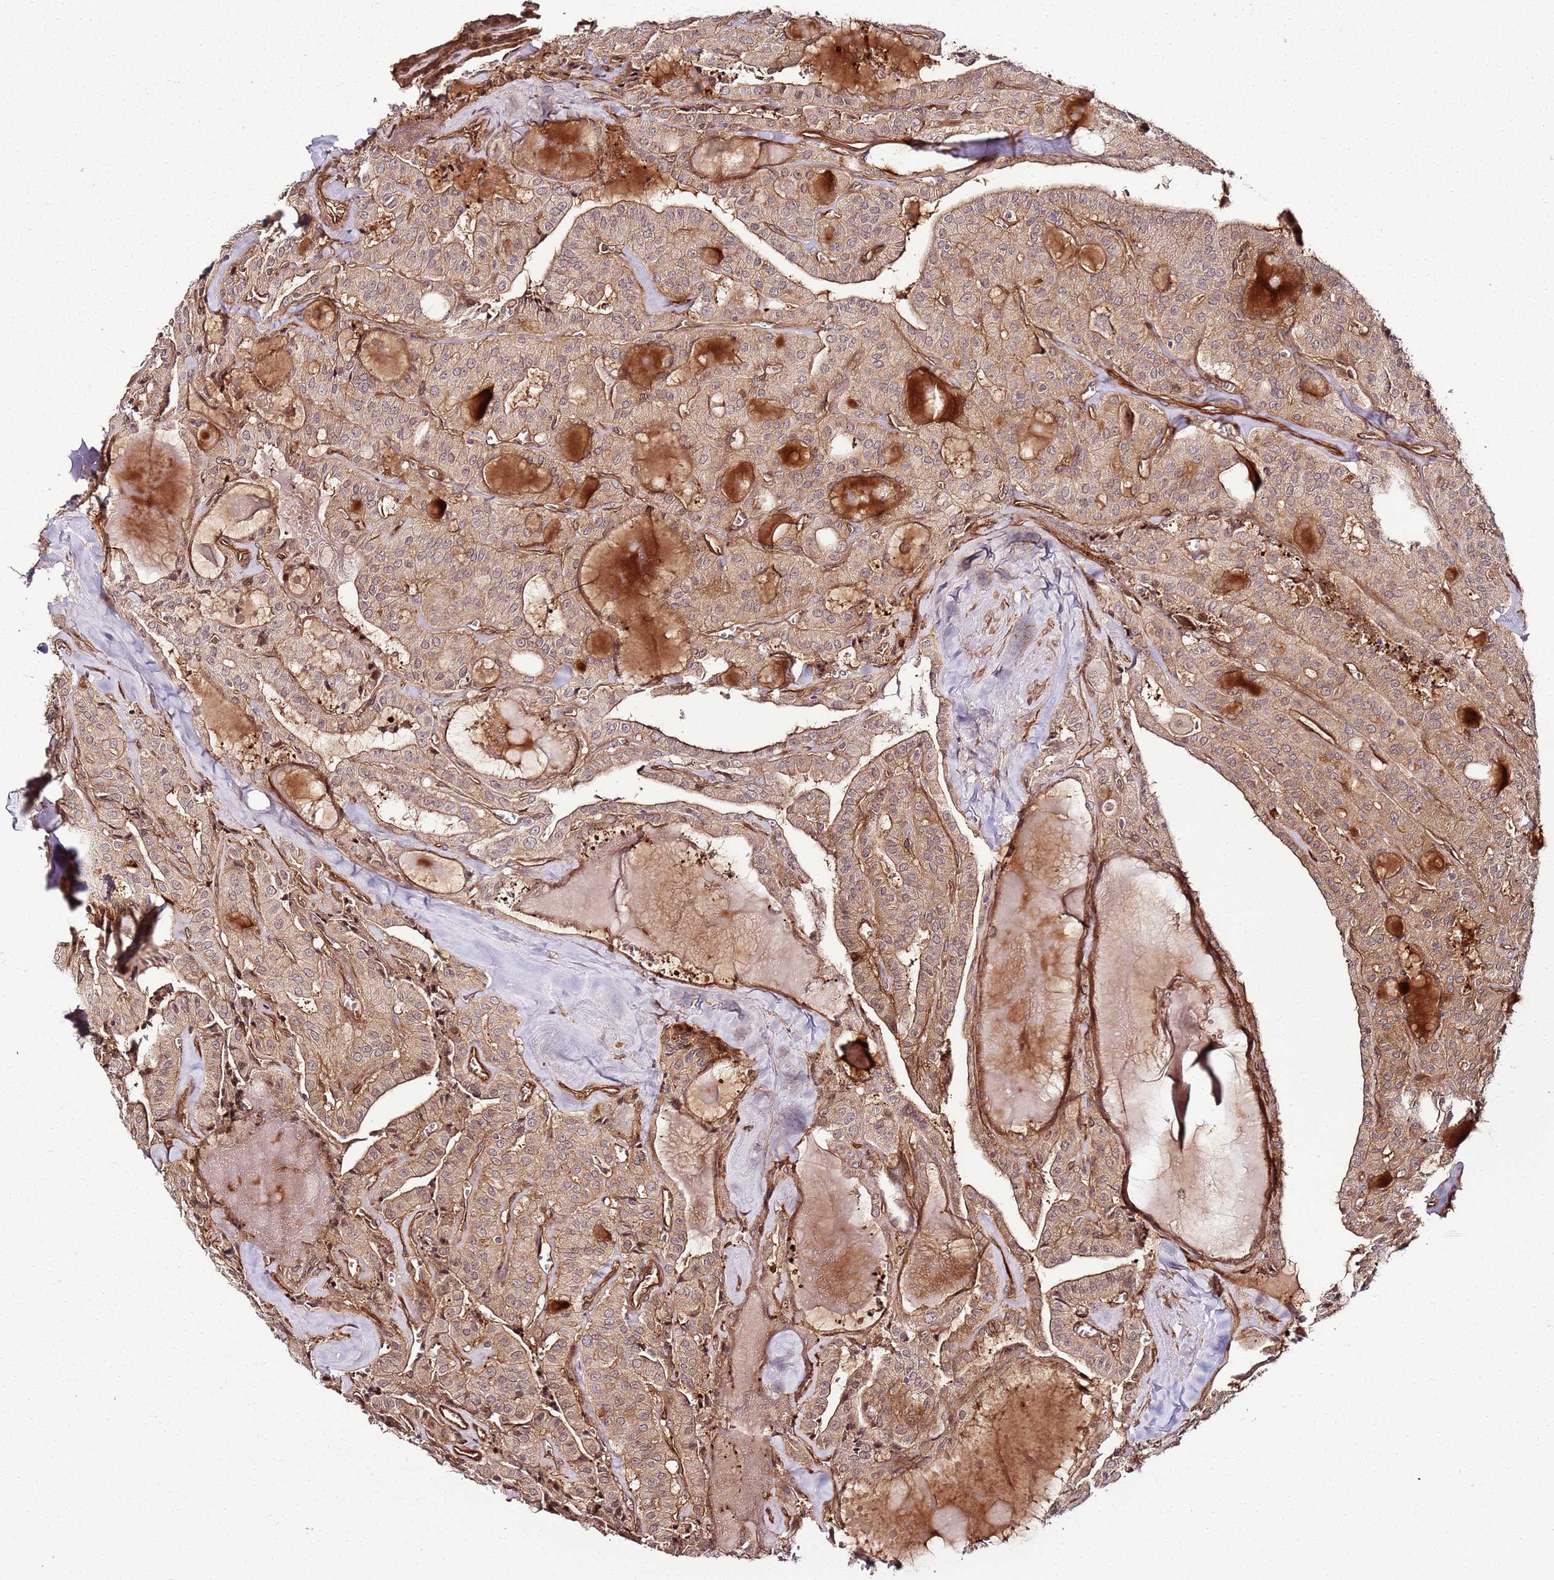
{"staining": {"intensity": "moderate", "quantity": ">75%", "location": "cytoplasmic/membranous"}, "tissue": "thyroid cancer", "cell_type": "Tumor cells", "image_type": "cancer", "snomed": [{"axis": "morphology", "description": "Papillary adenocarcinoma, NOS"}, {"axis": "topography", "description": "Thyroid gland"}], "caption": "Moderate cytoplasmic/membranous expression for a protein is seen in about >75% of tumor cells of thyroid cancer using immunohistochemistry (IHC).", "gene": "CCNYL1", "patient": {"sex": "male", "age": 52}}